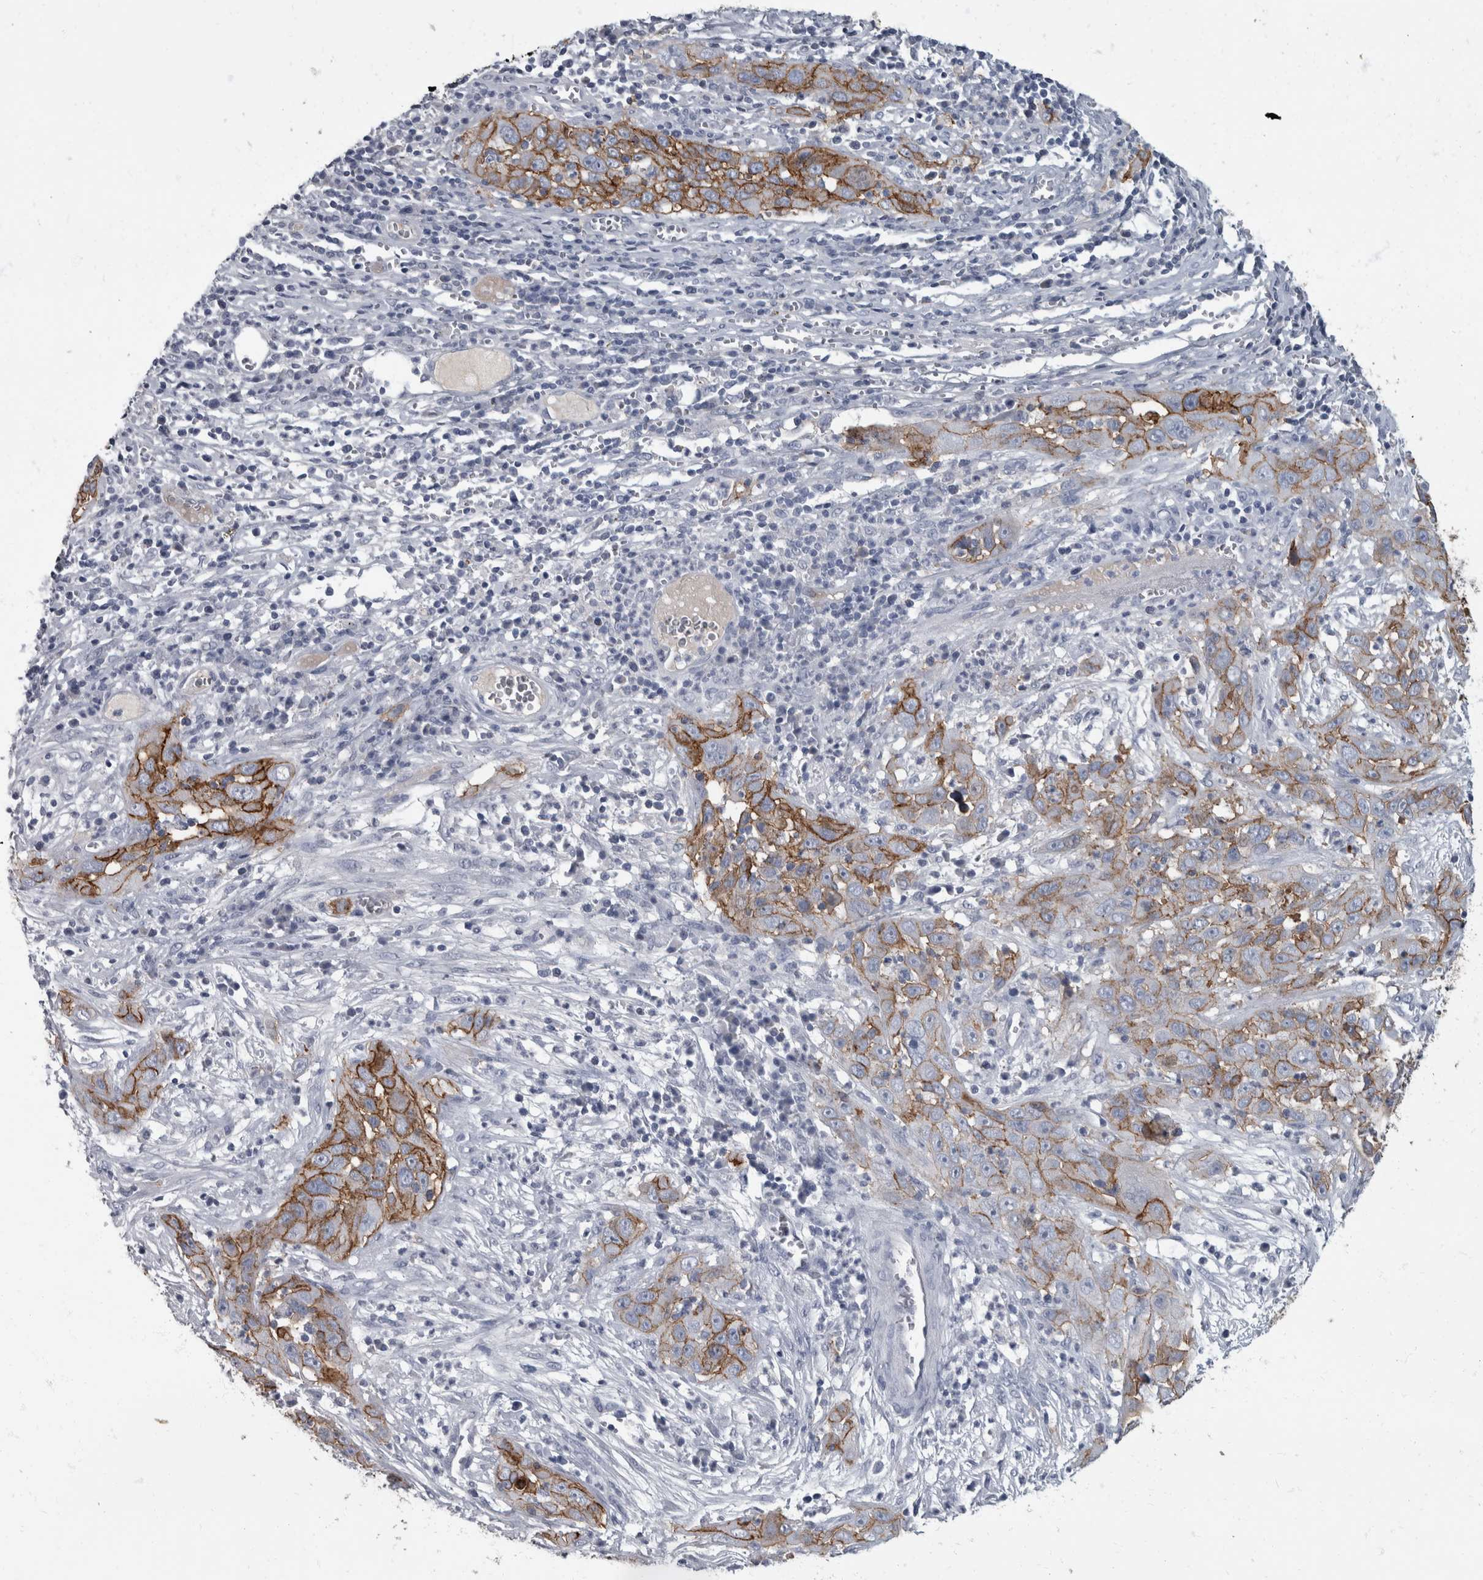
{"staining": {"intensity": "moderate", "quantity": ">75%", "location": "cytoplasmic/membranous"}, "tissue": "cervical cancer", "cell_type": "Tumor cells", "image_type": "cancer", "snomed": [{"axis": "morphology", "description": "Squamous cell carcinoma, NOS"}, {"axis": "topography", "description": "Cervix"}], "caption": "This micrograph demonstrates immunohistochemistry staining of human squamous cell carcinoma (cervical), with medium moderate cytoplasmic/membranous expression in approximately >75% of tumor cells.", "gene": "DSG2", "patient": {"sex": "female", "age": 32}}